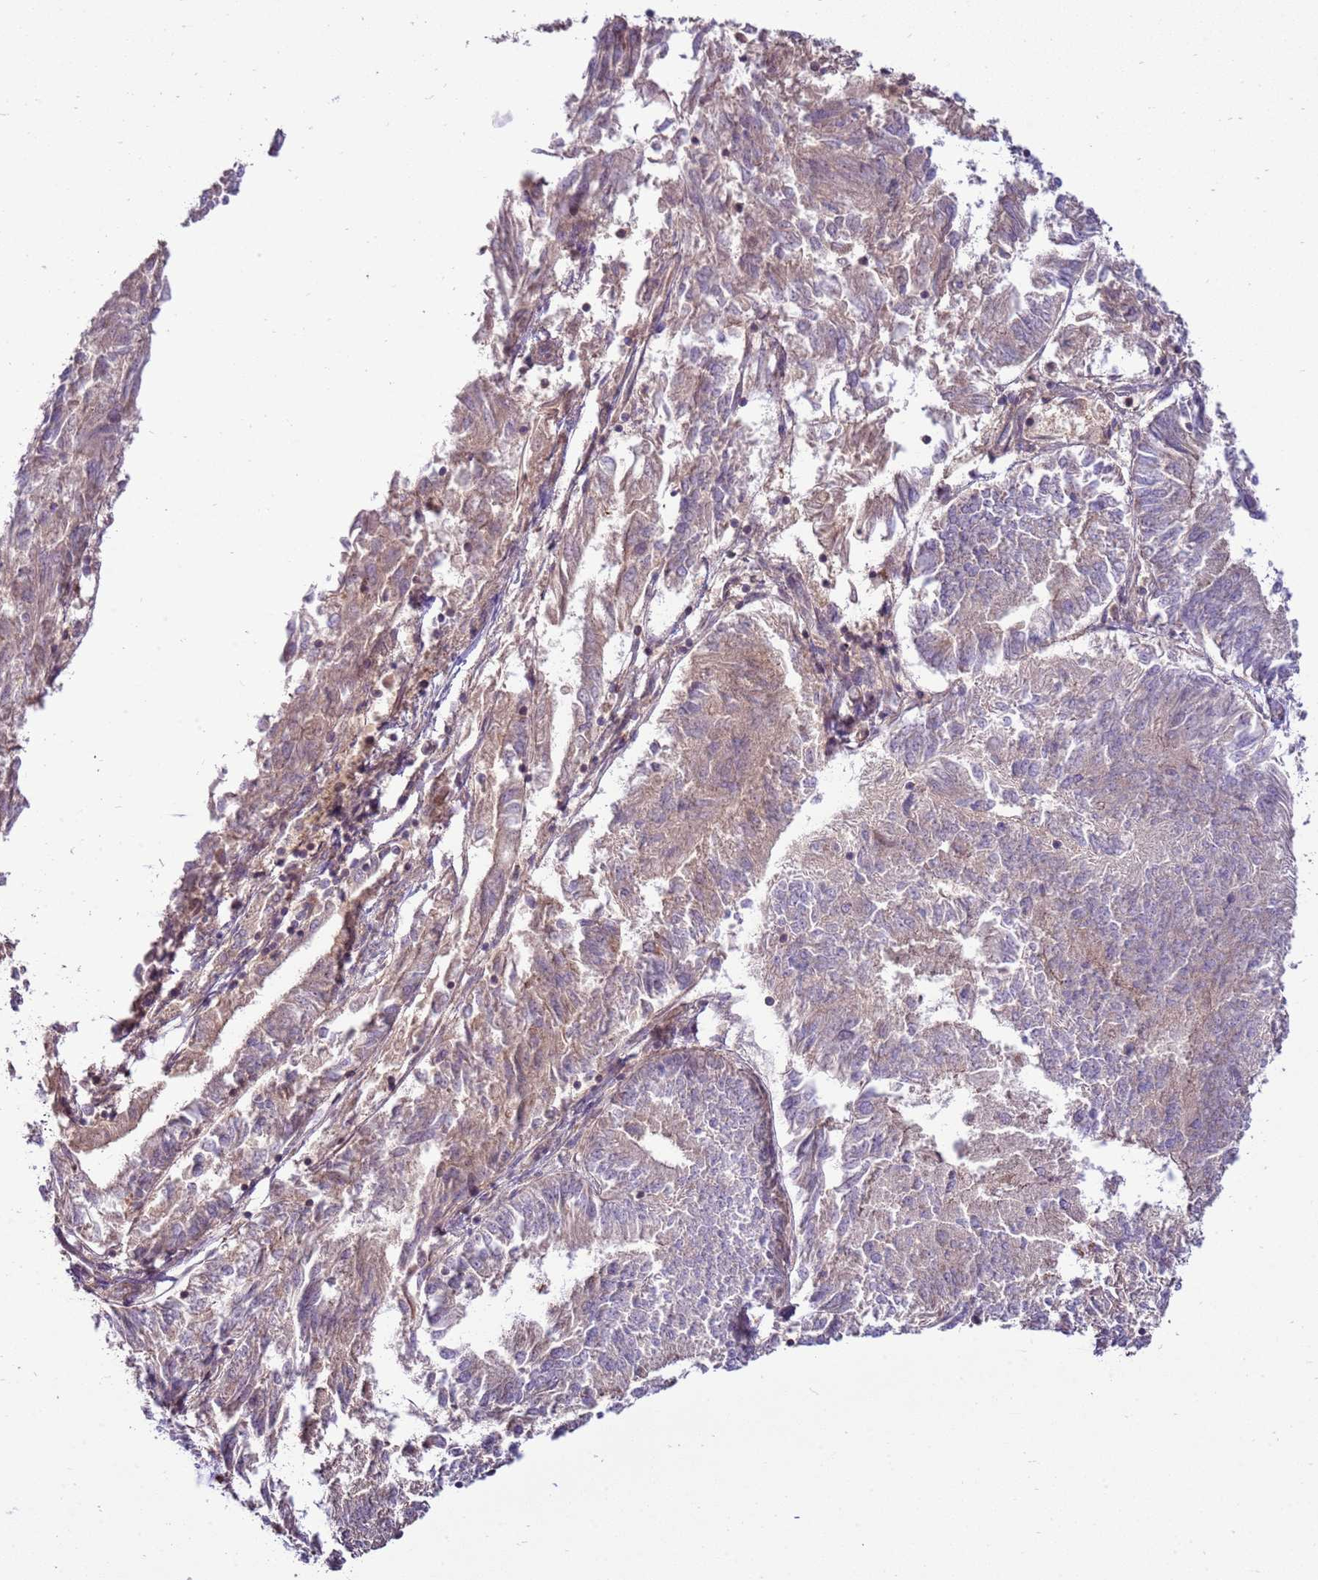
{"staining": {"intensity": "weak", "quantity": "<25%", "location": "cytoplasmic/membranous"}, "tissue": "endometrial cancer", "cell_type": "Tumor cells", "image_type": "cancer", "snomed": [{"axis": "morphology", "description": "Adenocarcinoma, NOS"}, {"axis": "topography", "description": "Endometrium"}], "caption": "Protein analysis of endometrial adenocarcinoma reveals no significant staining in tumor cells.", "gene": "ZNF624", "patient": {"sex": "female", "age": 58}}